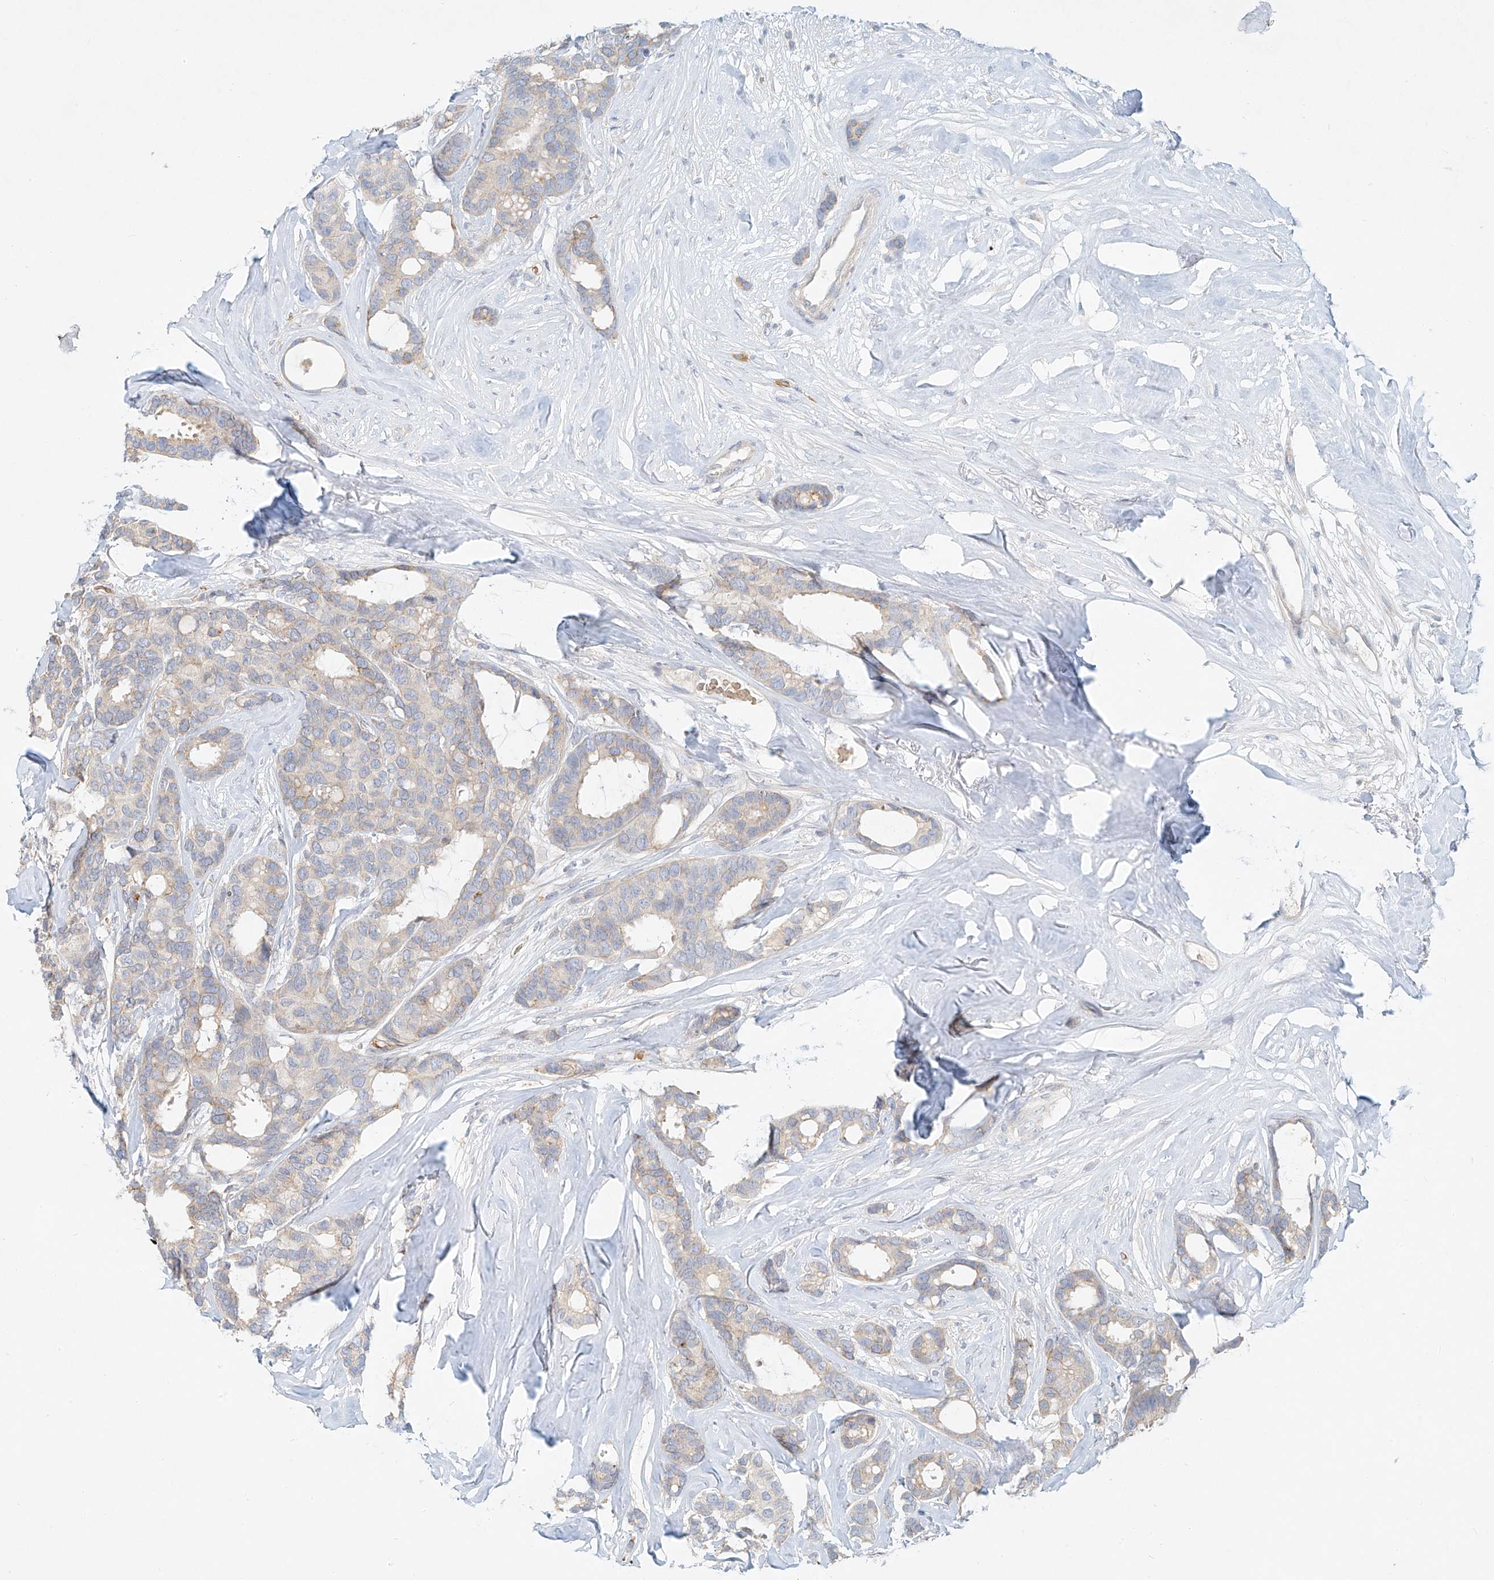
{"staining": {"intensity": "negative", "quantity": "none", "location": "none"}, "tissue": "breast cancer", "cell_type": "Tumor cells", "image_type": "cancer", "snomed": [{"axis": "morphology", "description": "Duct carcinoma"}, {"axis": "topography", "description": "Breast"}], "caption": "There is no significant staining in tumor cells of breast cancer. (Stains: DAB (3,3'-diaminobenzidine) immunohistochemistry (IHC) with hematoxylin counter stain, Microscopy: brightfield microscopy at high magnification).", "gene": "SYTL3", "patient": {"sex": "female", "age": 87}}